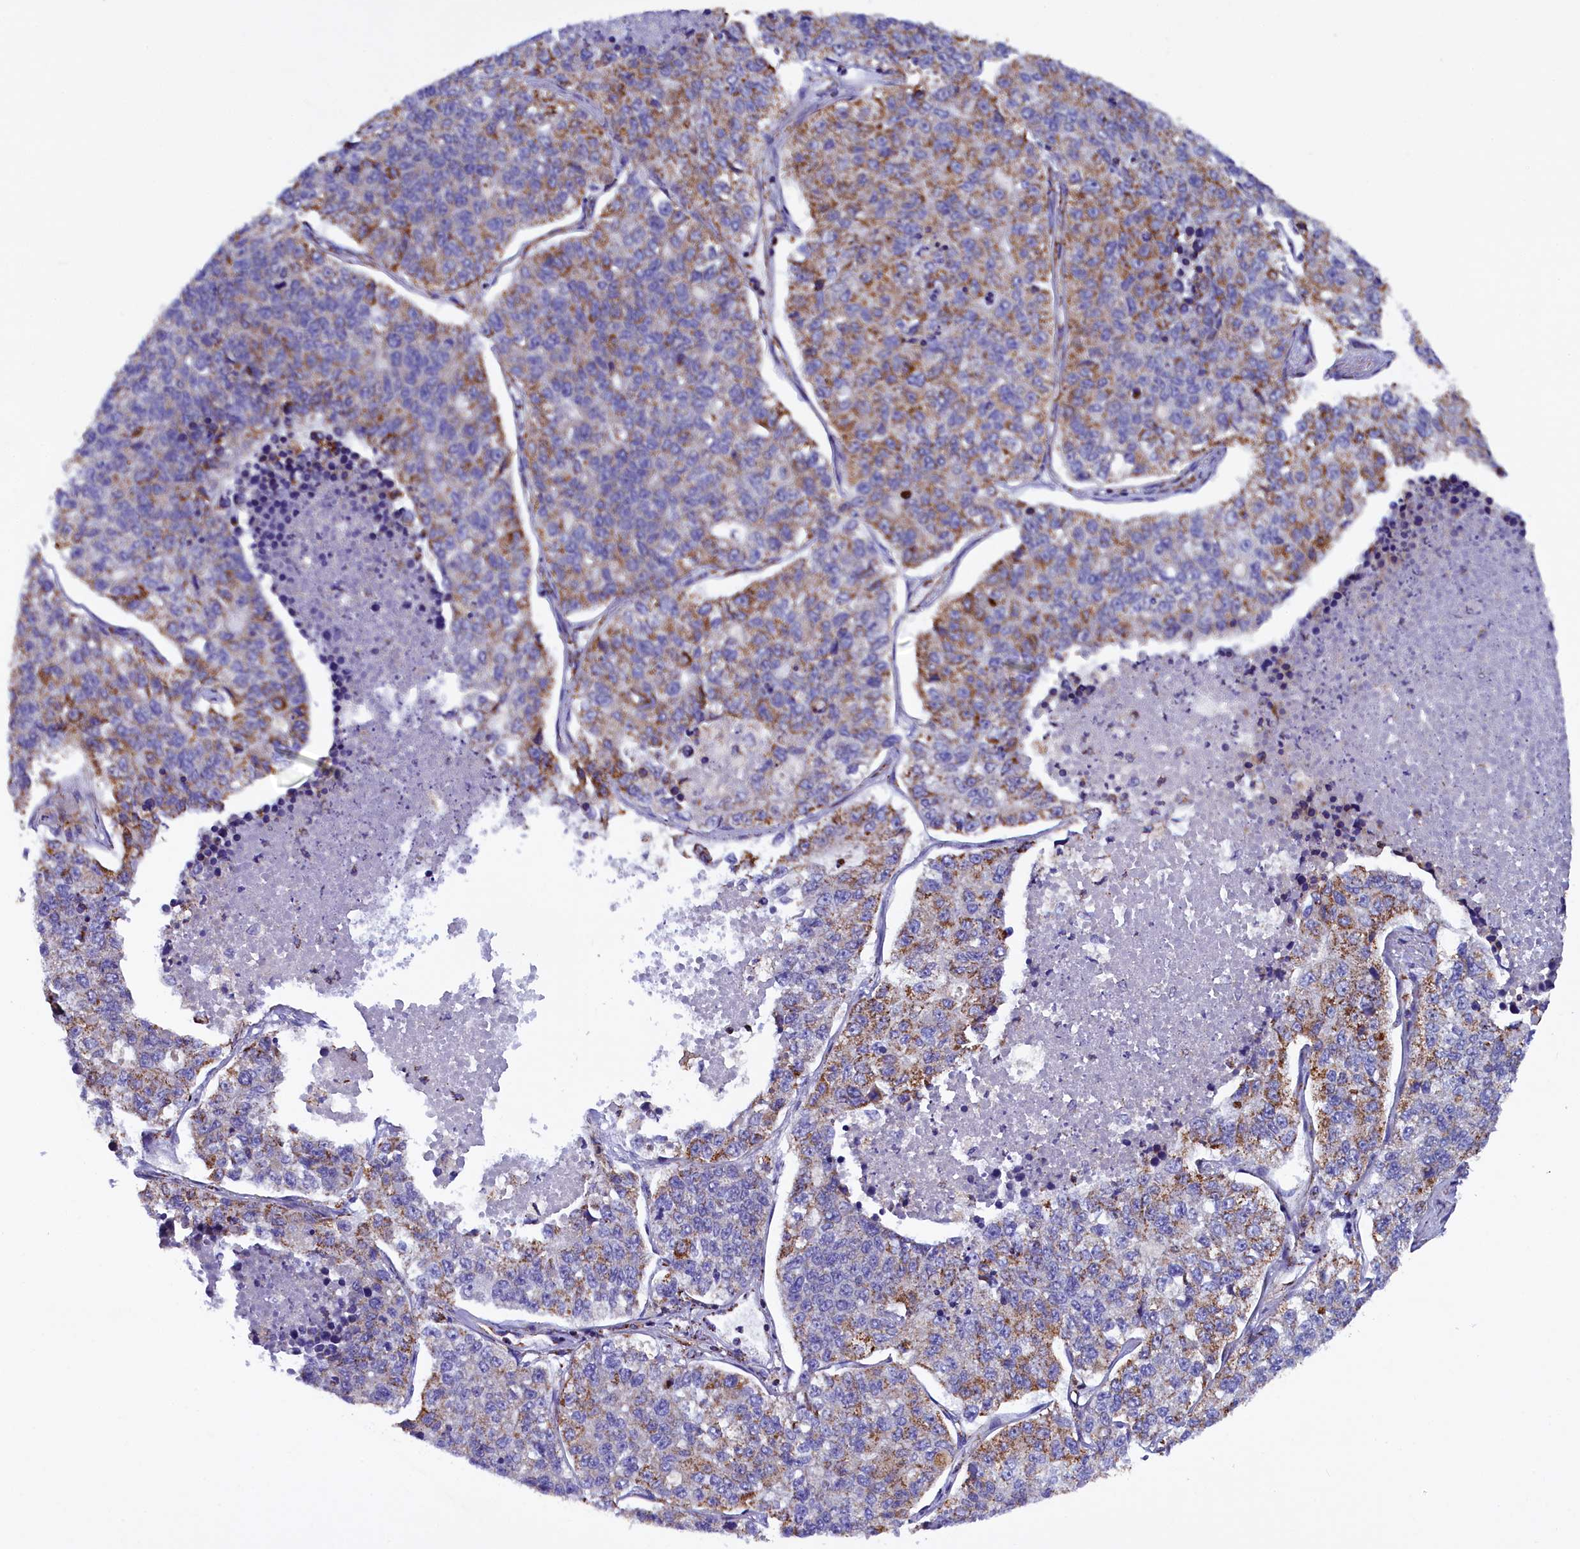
{"staining": {"intensity": "moderate", "quantity": "25%-75%", "location": "cytoplasmic/membranous"}, "tissue": "lung cancer", "cell_type": "Tumor cells", "image_type": "cancer", "snomed": [{"axis": "morphology", "description": "Adenocarcinoma, NOS"}, {"axis": "topography", "description": "Lung"}], "caption": "Immunohistochemistry (DAB (3,3'-diaminobenzidine)) staining of lung cancer demonstrates moderate cytoplasmic/membranous protein staining in about 25%-75% of tumor cells.", "gene": "SLC39A3", "patient": {"sex": "male", "age": 49}}